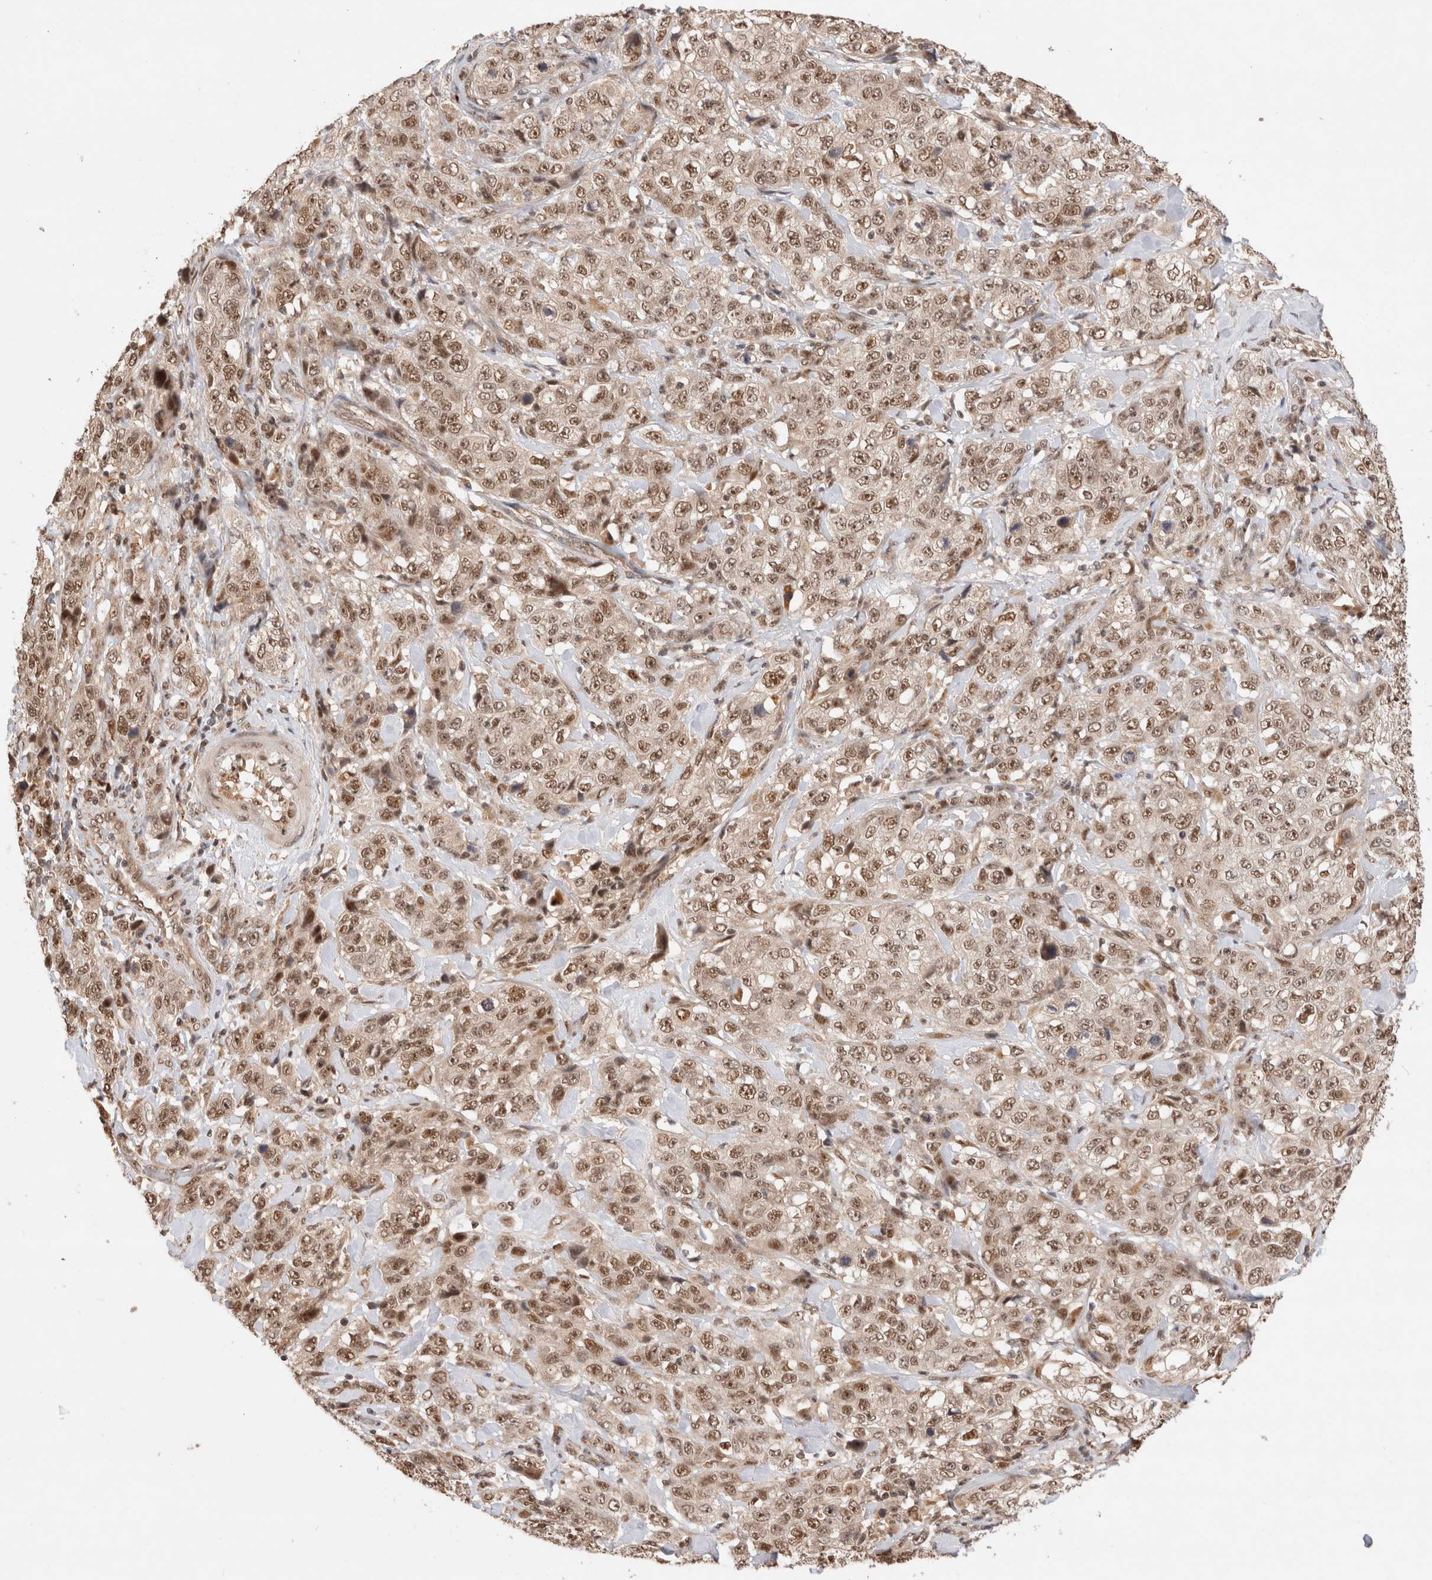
{"staining": {"intensity": "moderate", "quantity": ">75%", "location": "nuclear"}, "tissue": "stomach cancer", "cell_type": "Tumor cells", "image_type": "cancer", "snomed": [{"axis": "morphology", "description": "Adenocarcinoma, NOS"}, {"axis": "topography", "description": "Stomach"}], "caption": "This is an image of immunohistochemistry (IHC) staining of stomach adenocarcinoma, which shows moderate staining in the nuclear of tumor cells.", "gene": "MPHOSPH6", "patient": {"sex": "male", "age": 48}}